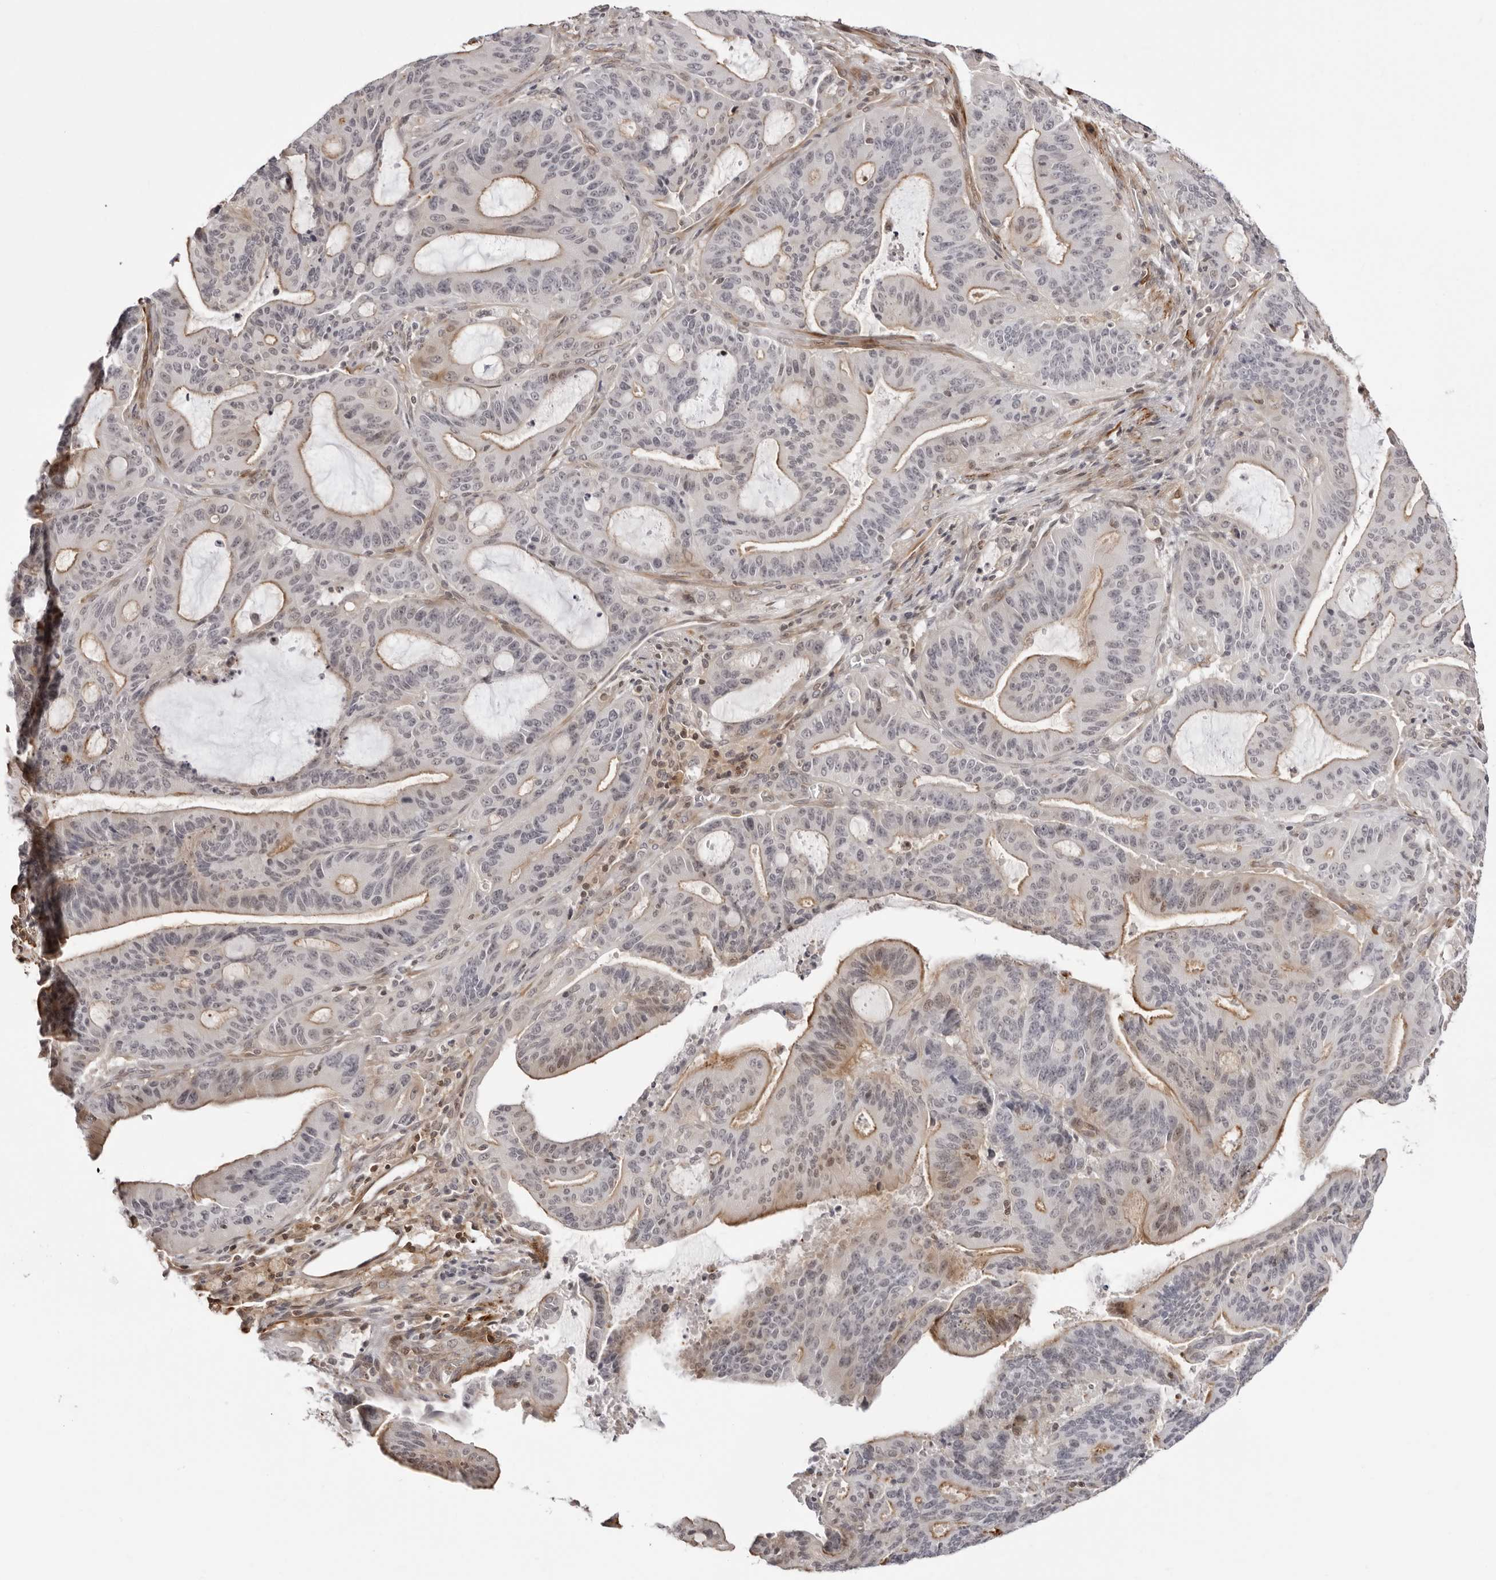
{"staining": {"intensity": "moderate", "quantity": "25%-75%", "location": "cytoplasmic/membranous"}, "tissue": "liver cancer", "cell_type": "Tumor cells", "image_type": "cancer", "snomed": [{"axis": "morphology", "description": "Normal tissue, NOS"}, {"axis": "morphology", "description": "Cholangiocarcinoma"}, {"axis": "topography", "description": "Liver"}, {"axis": "topography", "description": "Peripheral nerve tissue"}], "caption": "Immunohistochemistry photomicrograph of human liver cholangiocarcinoma stained for a protein (brown), which reveals medium levels of moderate cytoplasmic/membranous positivity in about 25%-75% of tumor cells.", "gene": "UNK", "patient": {"sex": "female", "age": 73}}